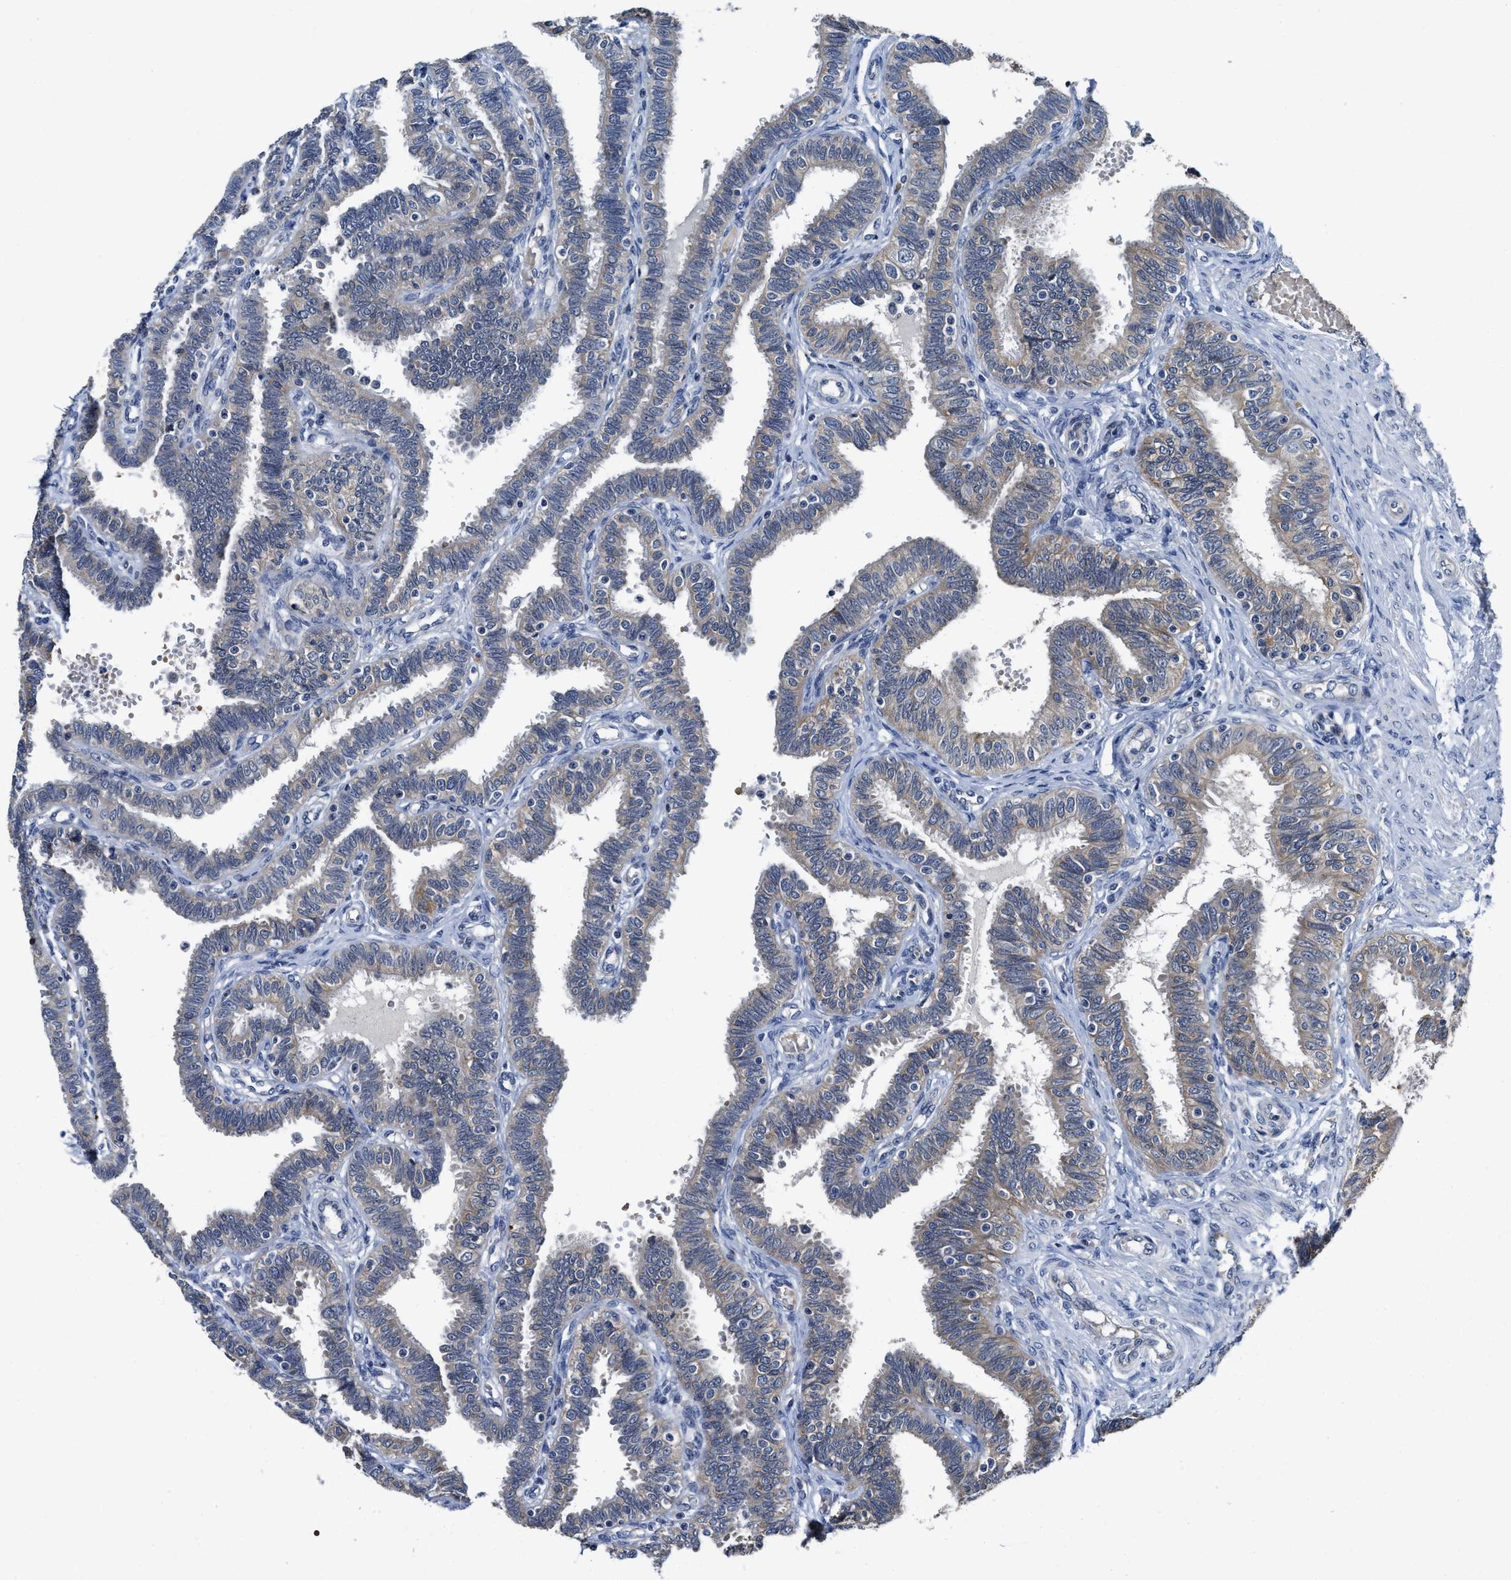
{"staining": {"intensity": "negative", "quantity": "none", "location": "none"}, "tissue": "fallopian tube", "cell_type": "Glandular cells", "image_type": "normal", "snomed": [{"axis": "morphology", "description": "Normal tissue, NOS"}, {"axis": "topography", "description": "Fallopian tube"}, {"axis": "topography", "description": "Placenta"}], "caption": "This is an immunohistochemistry (IHC) micrograph of normal human fallopian tube. There is no expression in glandular cells.", "gene": "GHITM", "patient": {"sex": "female", "age": 34}}